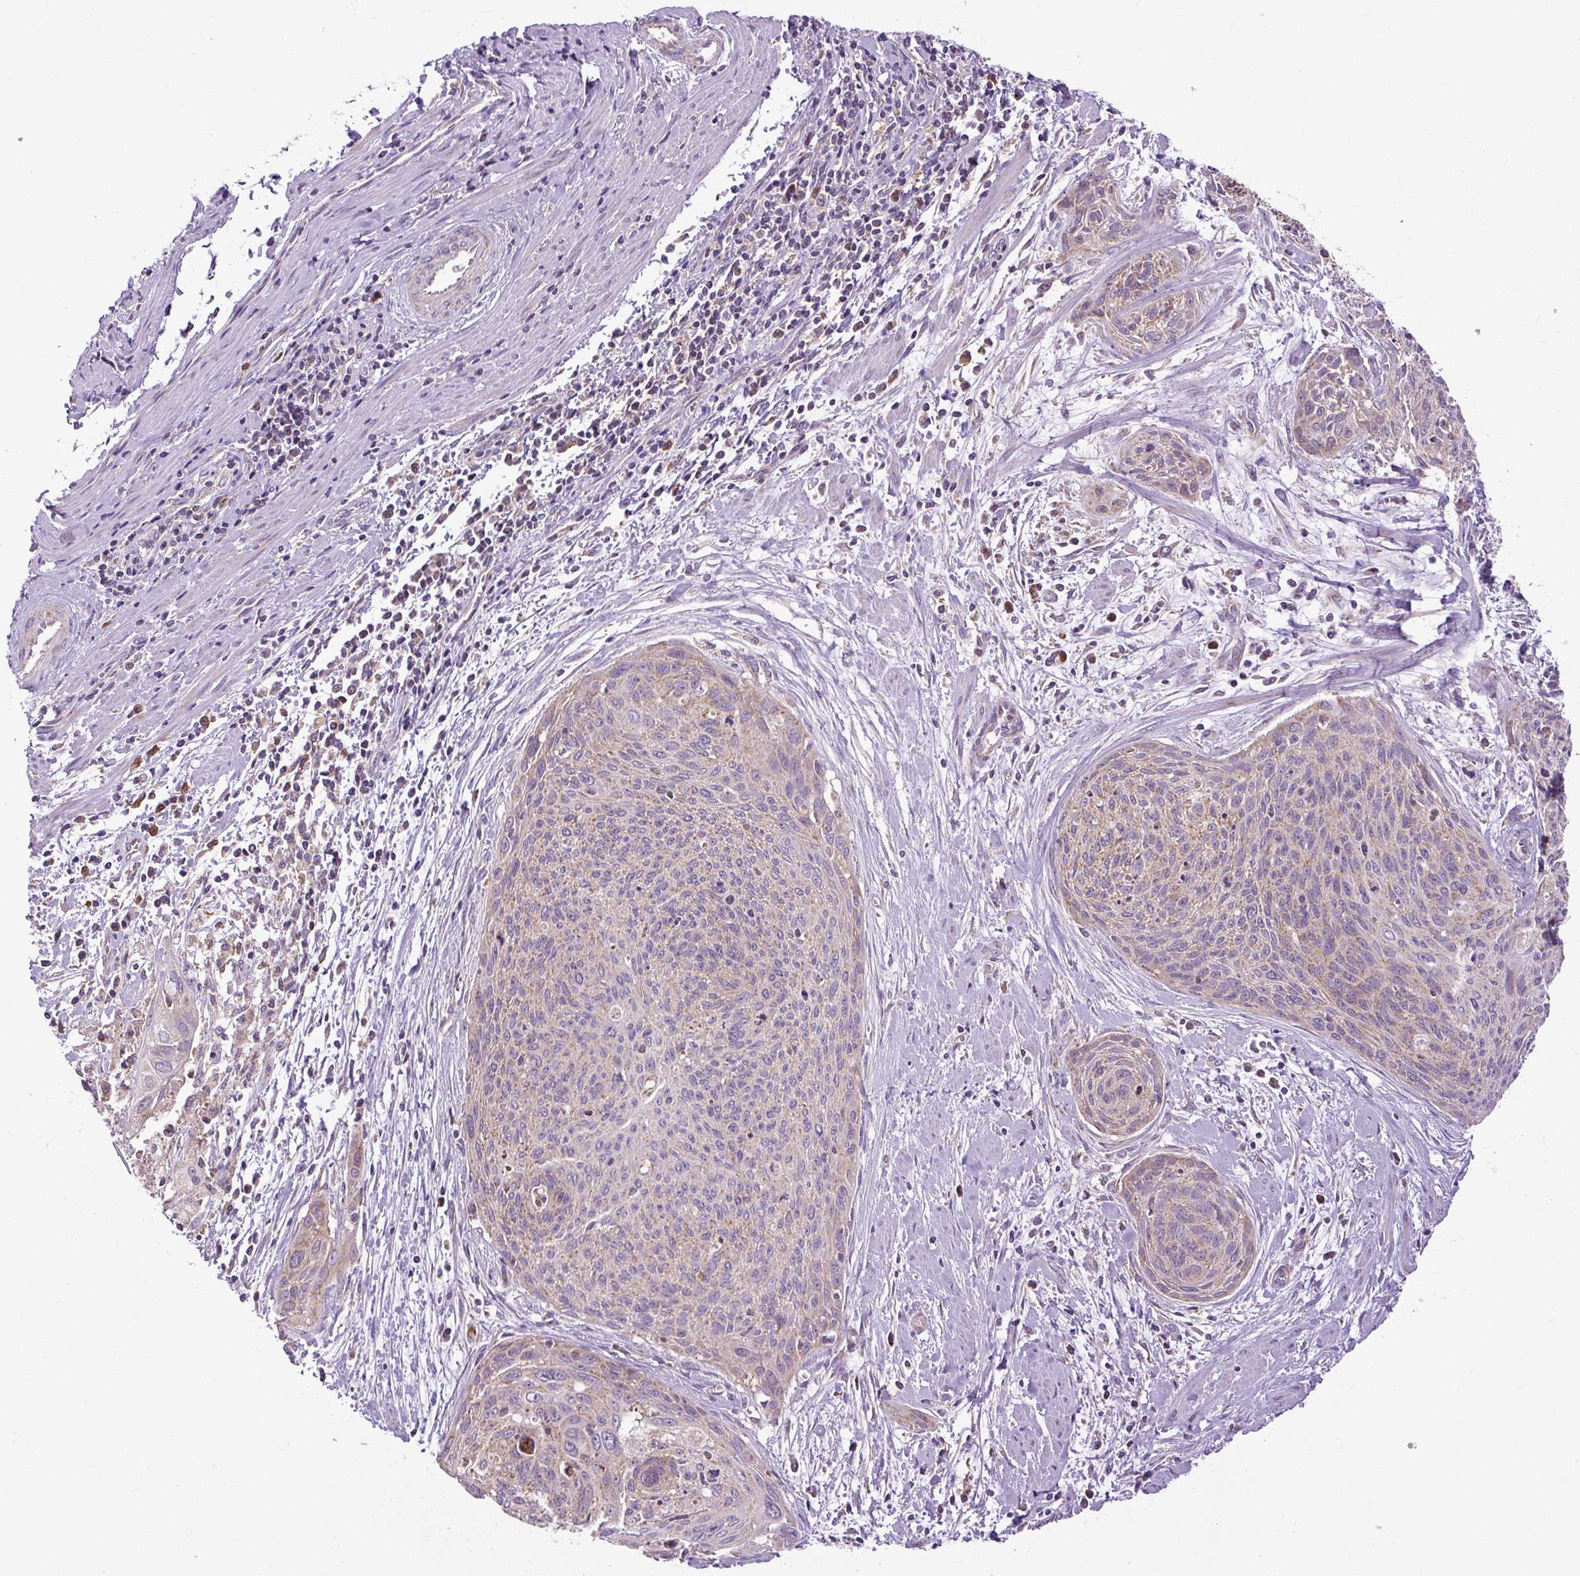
{"staining": {"intensity": "weak", "quantity": "<25%", "location": "cytoplasmic/membranous"}, "tissue": "cervical cancer", "cell_type": "Tumor cells", "image_type": "cancer", "snomed": [{"axis": "morphology", "description": "Squamous cell carcinoma, NOS"}, {"axis": "topography", "description": "Cervix"}], "caption": "Tumor cells show no significant expression in cervical cancer (squamous cell carcinoma).", "gene": "TM2D3", "patient": {"sex": "female", "age": 55}}